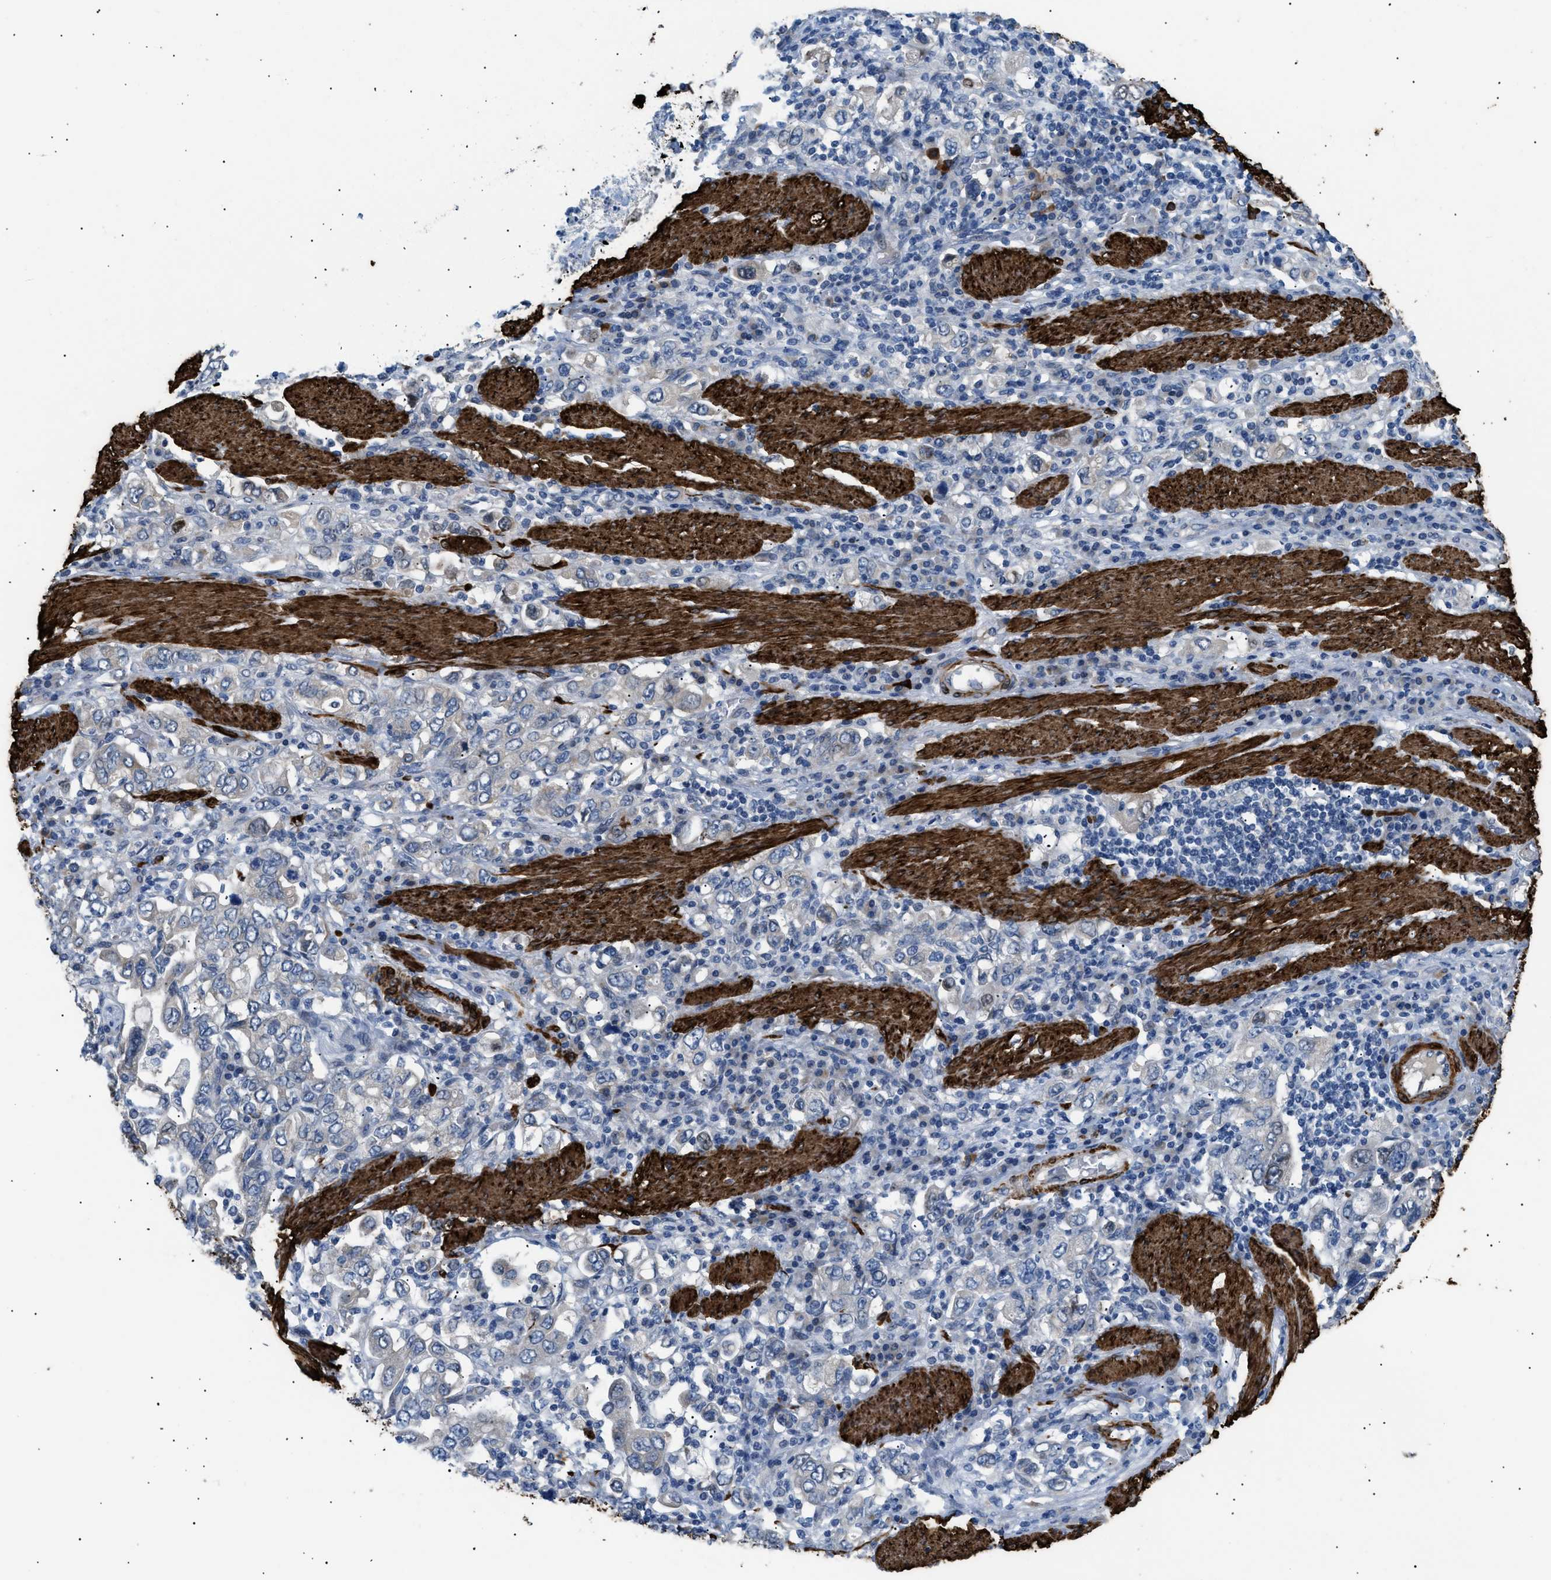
{"staining": {"intensity": "weak", "quantity": "<25%", "location": "nuclear"}, "tissue": "stomach cancer", "cell_type": "Tumor cells", "image_type": "cancer", "snomed": [{"axis": "morphology", "description": "Adenocarcinoma, NOS"}, {"axis": "topography", "description": "Stomach, upper"}], "caption": "Stomach adenocarcinoma was stained to show a protein in brown. There is no significant staining in tumor cells. The staining is performed using DAB (3,3'-diaminobenzidine) brown chromogen with nuclei counter-stained in using hematoxylin.", "gene": "ICA1", "patient": {"sex": "male", "age": 62}}